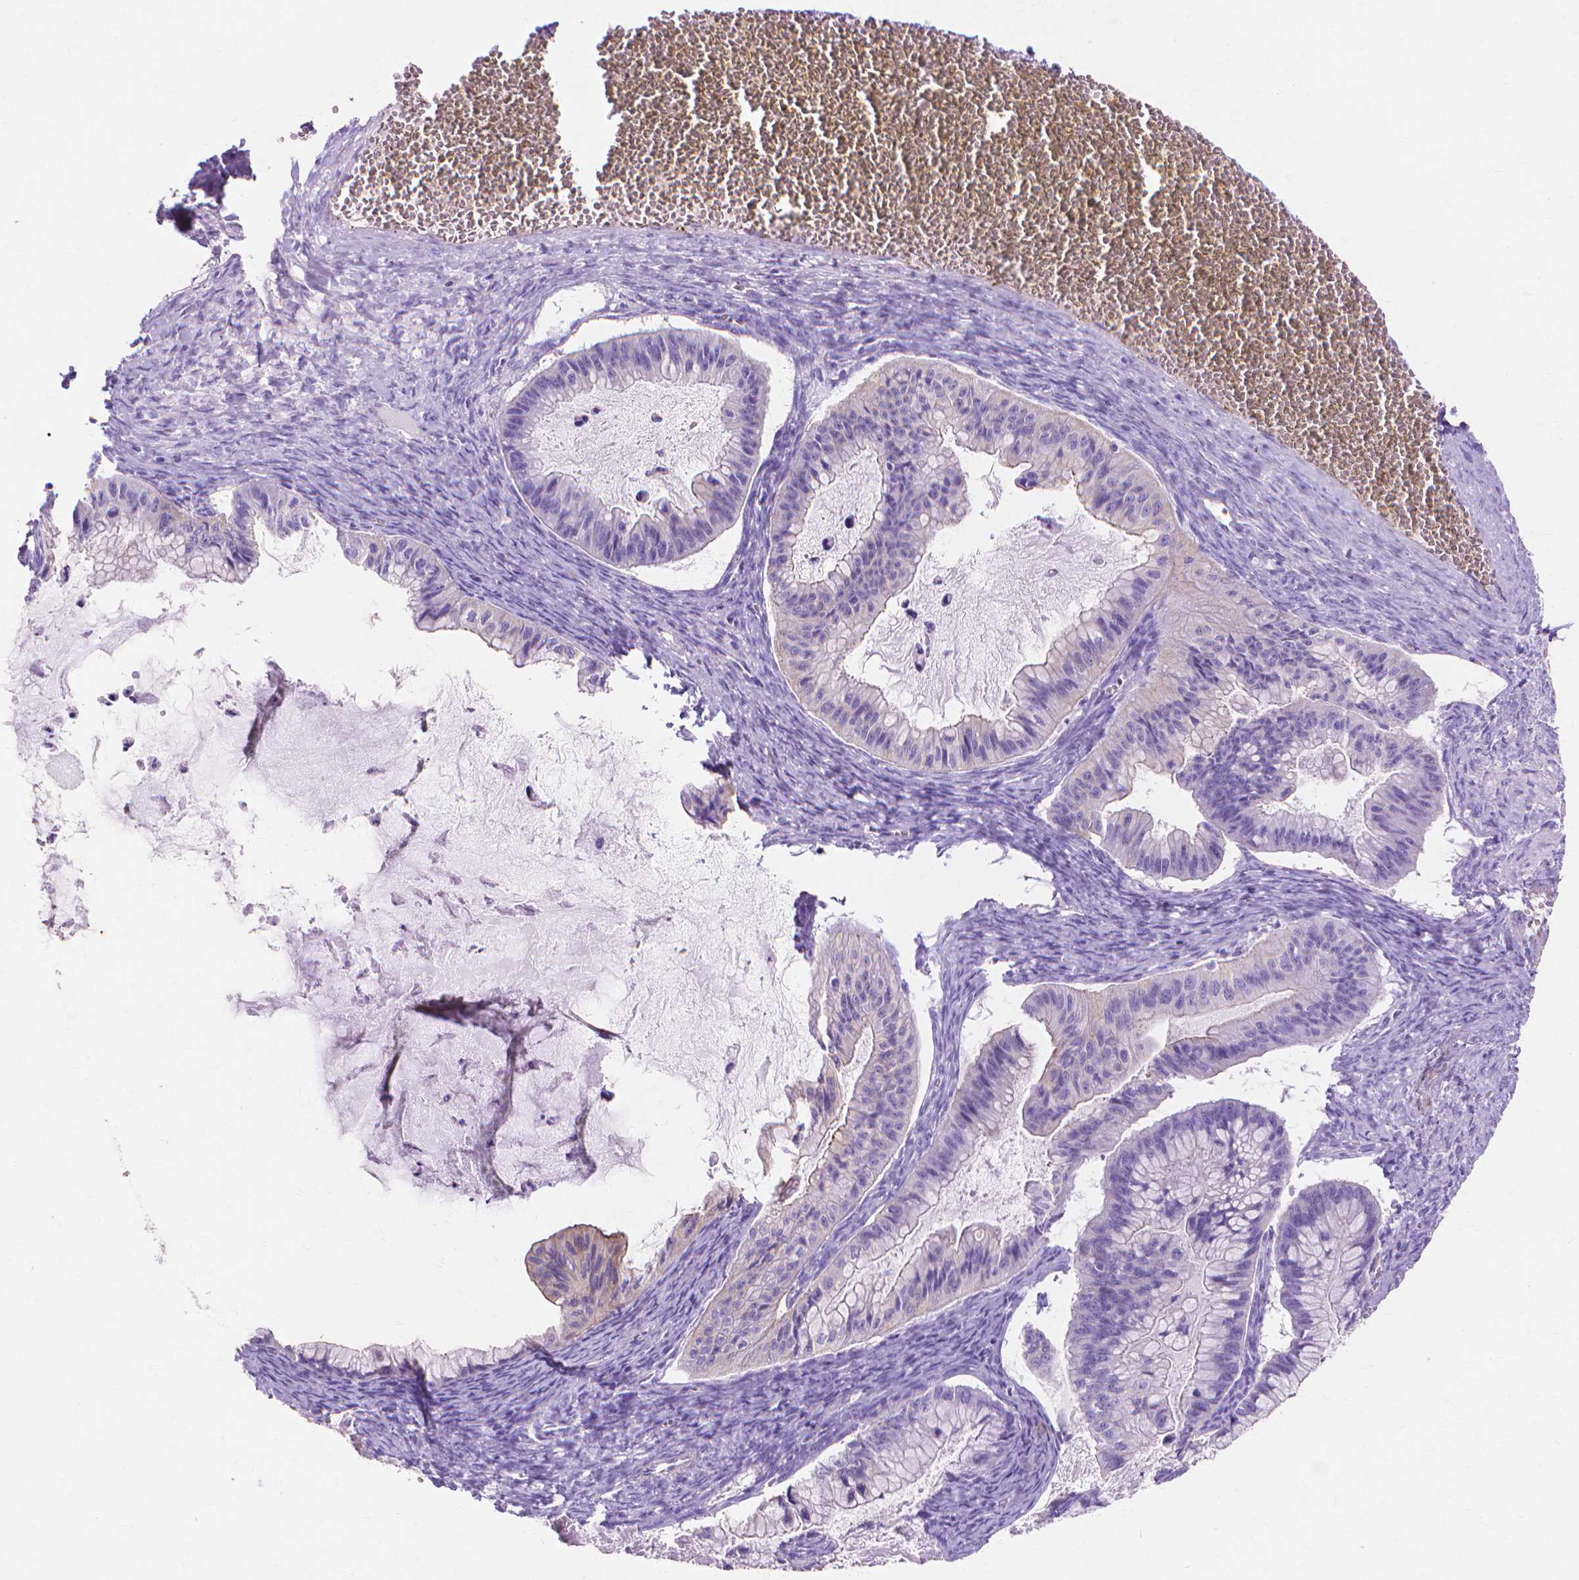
{"staining": {"intensity": "negative", "quantity": "none", "location": "none"}, "tissue": "ovarian cancer", "cell_type": "Tumor cells", "image_type": "cancer", "snomed": [{"axis": "morphology", "description": "Cystadenocarcinoma, mucinous, NOS"}, {"axis": "topography", "description": "Ovary"}], "caption": "Immunohistochemistry histopathology image of mucinous cystadenocarcinoma (ovarian) stained for a protein (brown), which demonstrates no staining in tumor cells.", "gene": "MBLAC1", "patient": {"sex": "female", "age": 72}}